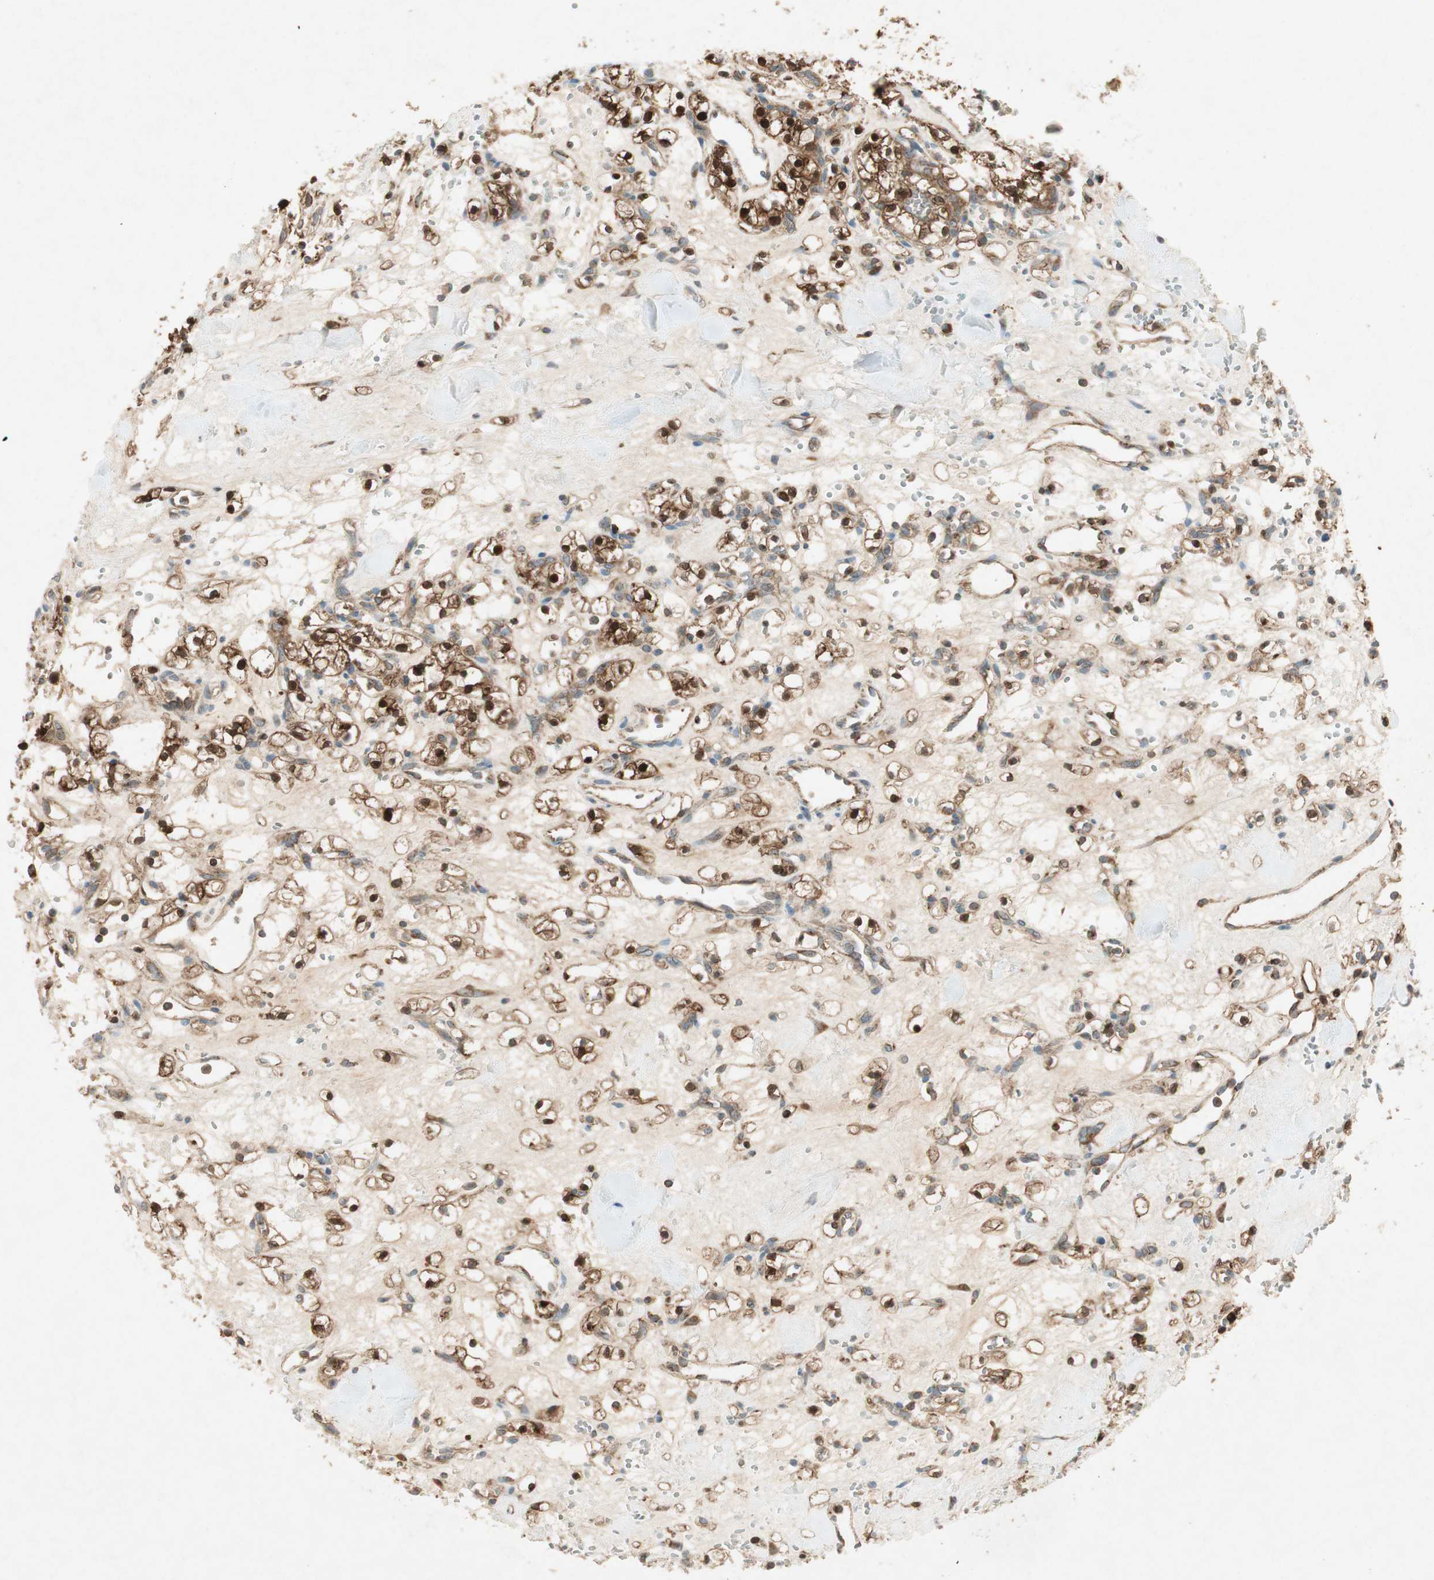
{"staining": {"intensity": "strong", "quantity": ">75%", "location": "cytoplasmic/membranous,nuclear"}, "tissue": "renal cancer", "cell_type": "Tumor cells", "image_type": "cancer", "snomed": [{"axis": "morphology", "description": "Adenocarcinoma, NOS"}, {"axis": "topography", "description": "Kidney"}], "caption": "Immunohistochemistry micrograph of neoplastic tissue: renal cancer stained using IHC demonstrates high levels of strong protein expression localized specifically in the cytoplasmic/membranous and nuclear of tumor cells, appearing as a cytoplasmic/membranous and nuclear brown color.", "gene": "CHADL", "patient": {"sex": "female", "age": 60}}